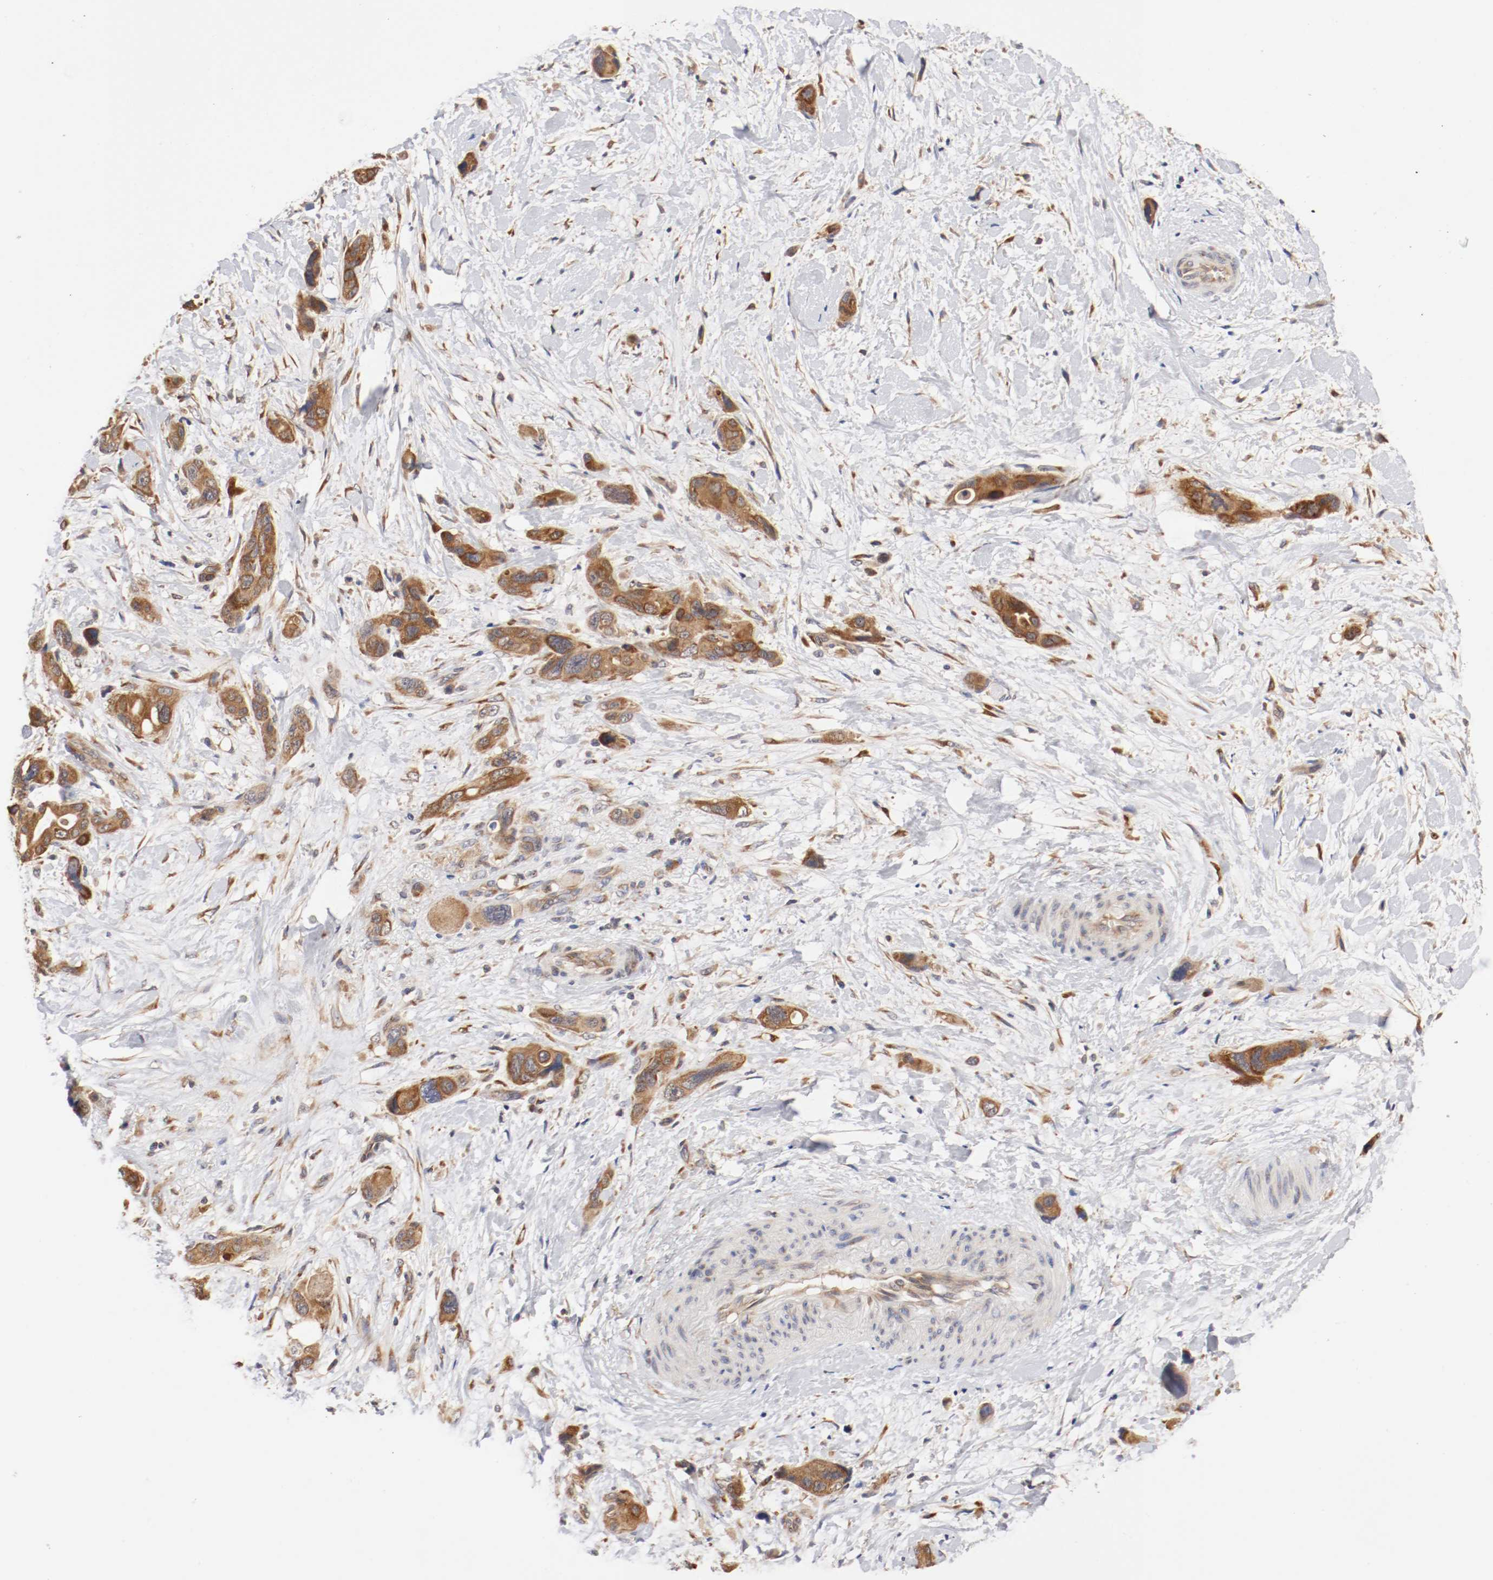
{"staining": {"intensity": "moderate", "quantity": ">75%", "location": "cytoplasmic/membranous"}, "tissue": "pancreatic cancer", "cell_type": "Tumor cells", "image_type": "cancer", "snomed": [{"axis": "morphology", "description": "Adenocarcinoma, NOS"}, {"axis": "topography", "description": "Pancreas"}], "caption": "A micrograph showing moderate cytoplasmic/membranous staining in approximately >75% of tumor cells in pancreatic cancer, as visualized by brown immunohistochemical staining.", "gene": "FKBP3", "patient": {"sex": "male", "age": 46}}